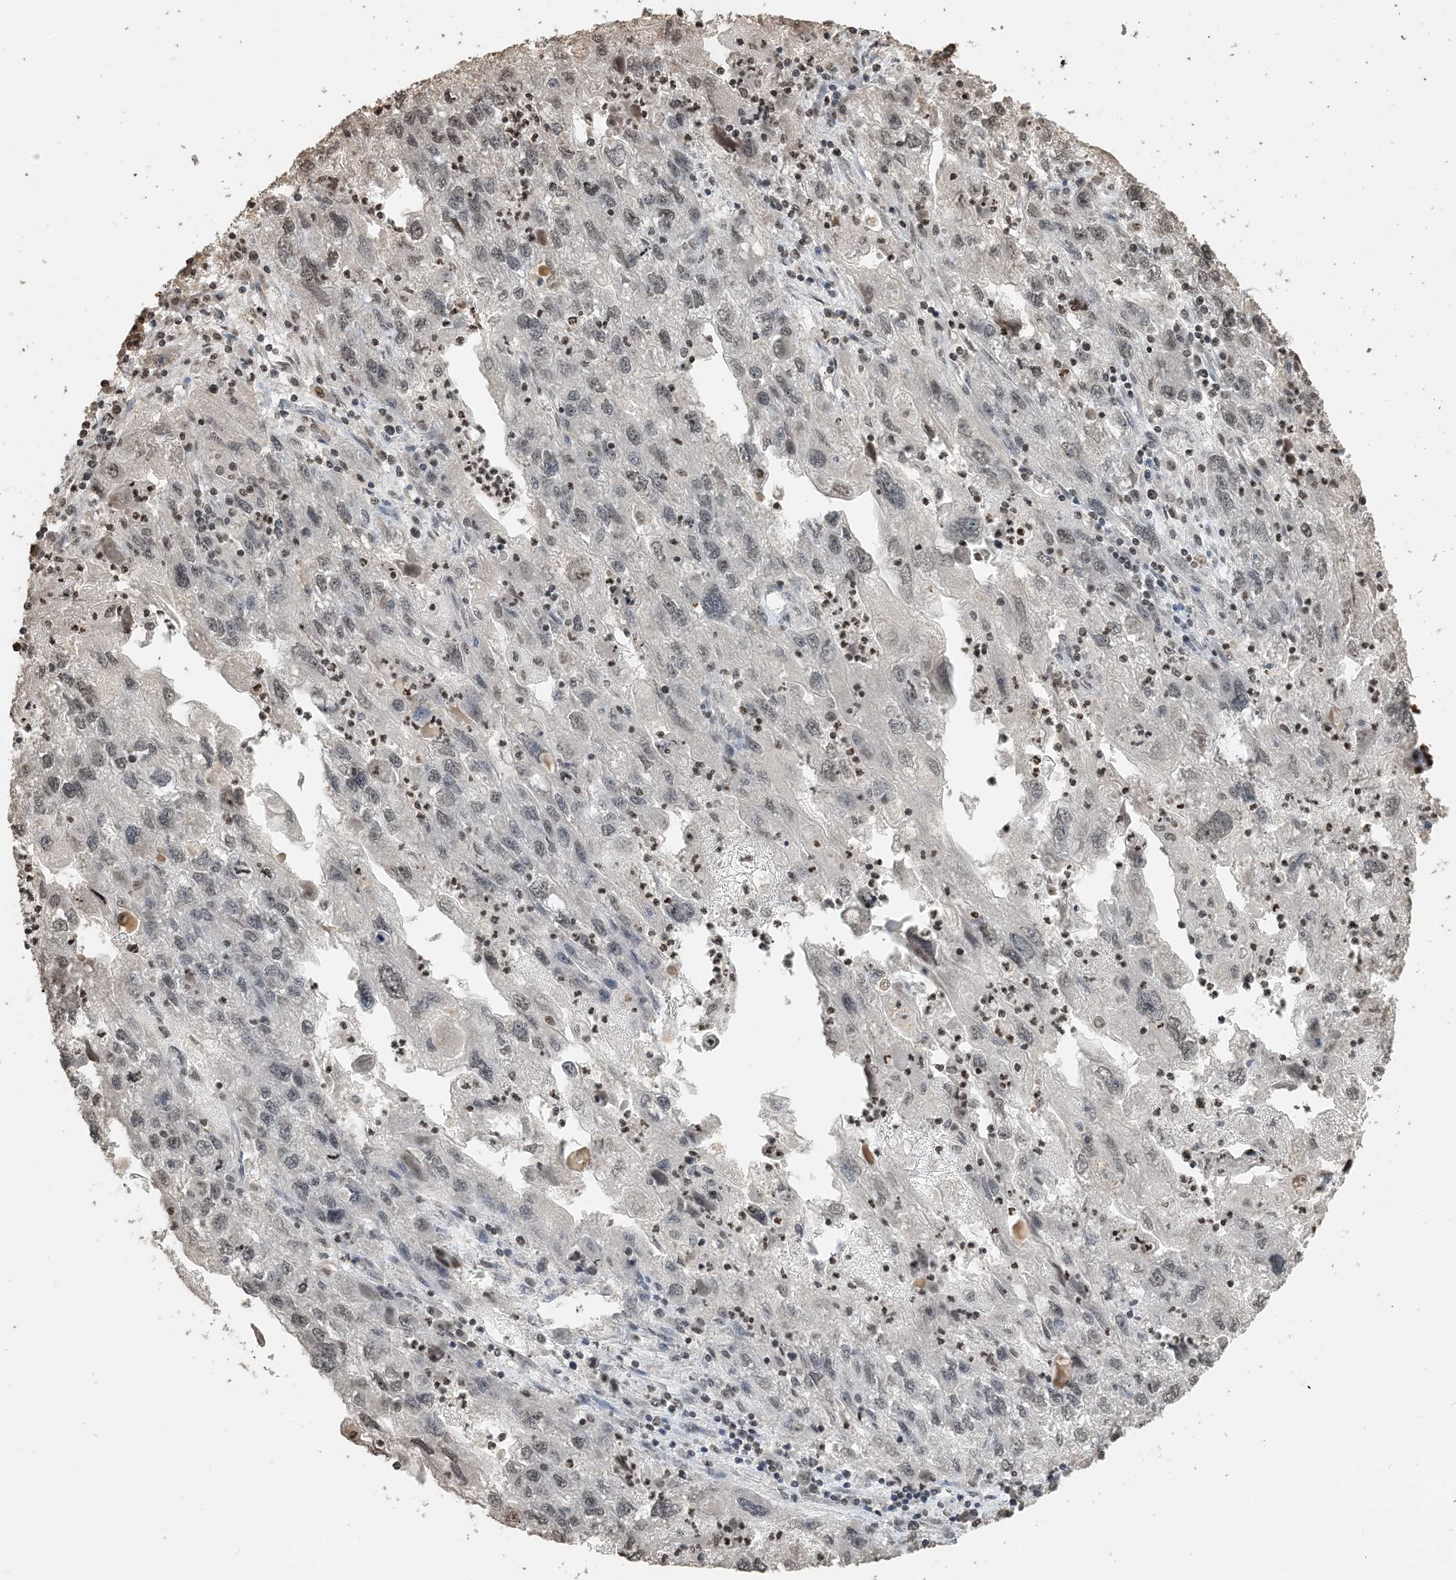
{"staining": {"intensity": "negative", "quantity": "none", "location": "none"}, "tissue": "endometrial cancer", "cell_type": "Tumor cells", "image_type": "cancer", "snomed": [{"axis": "morphology", "description": "Adenocarcinoma, NOS"}, {"axis": "topography", "description": "Endometrium"}], "caption": "IHC image of endometrial cancer stained for a protein (brown), which displays no expression in tumor cells.", "gene": "H3-3B", "patient": {"sex": "female", "age": 49}}